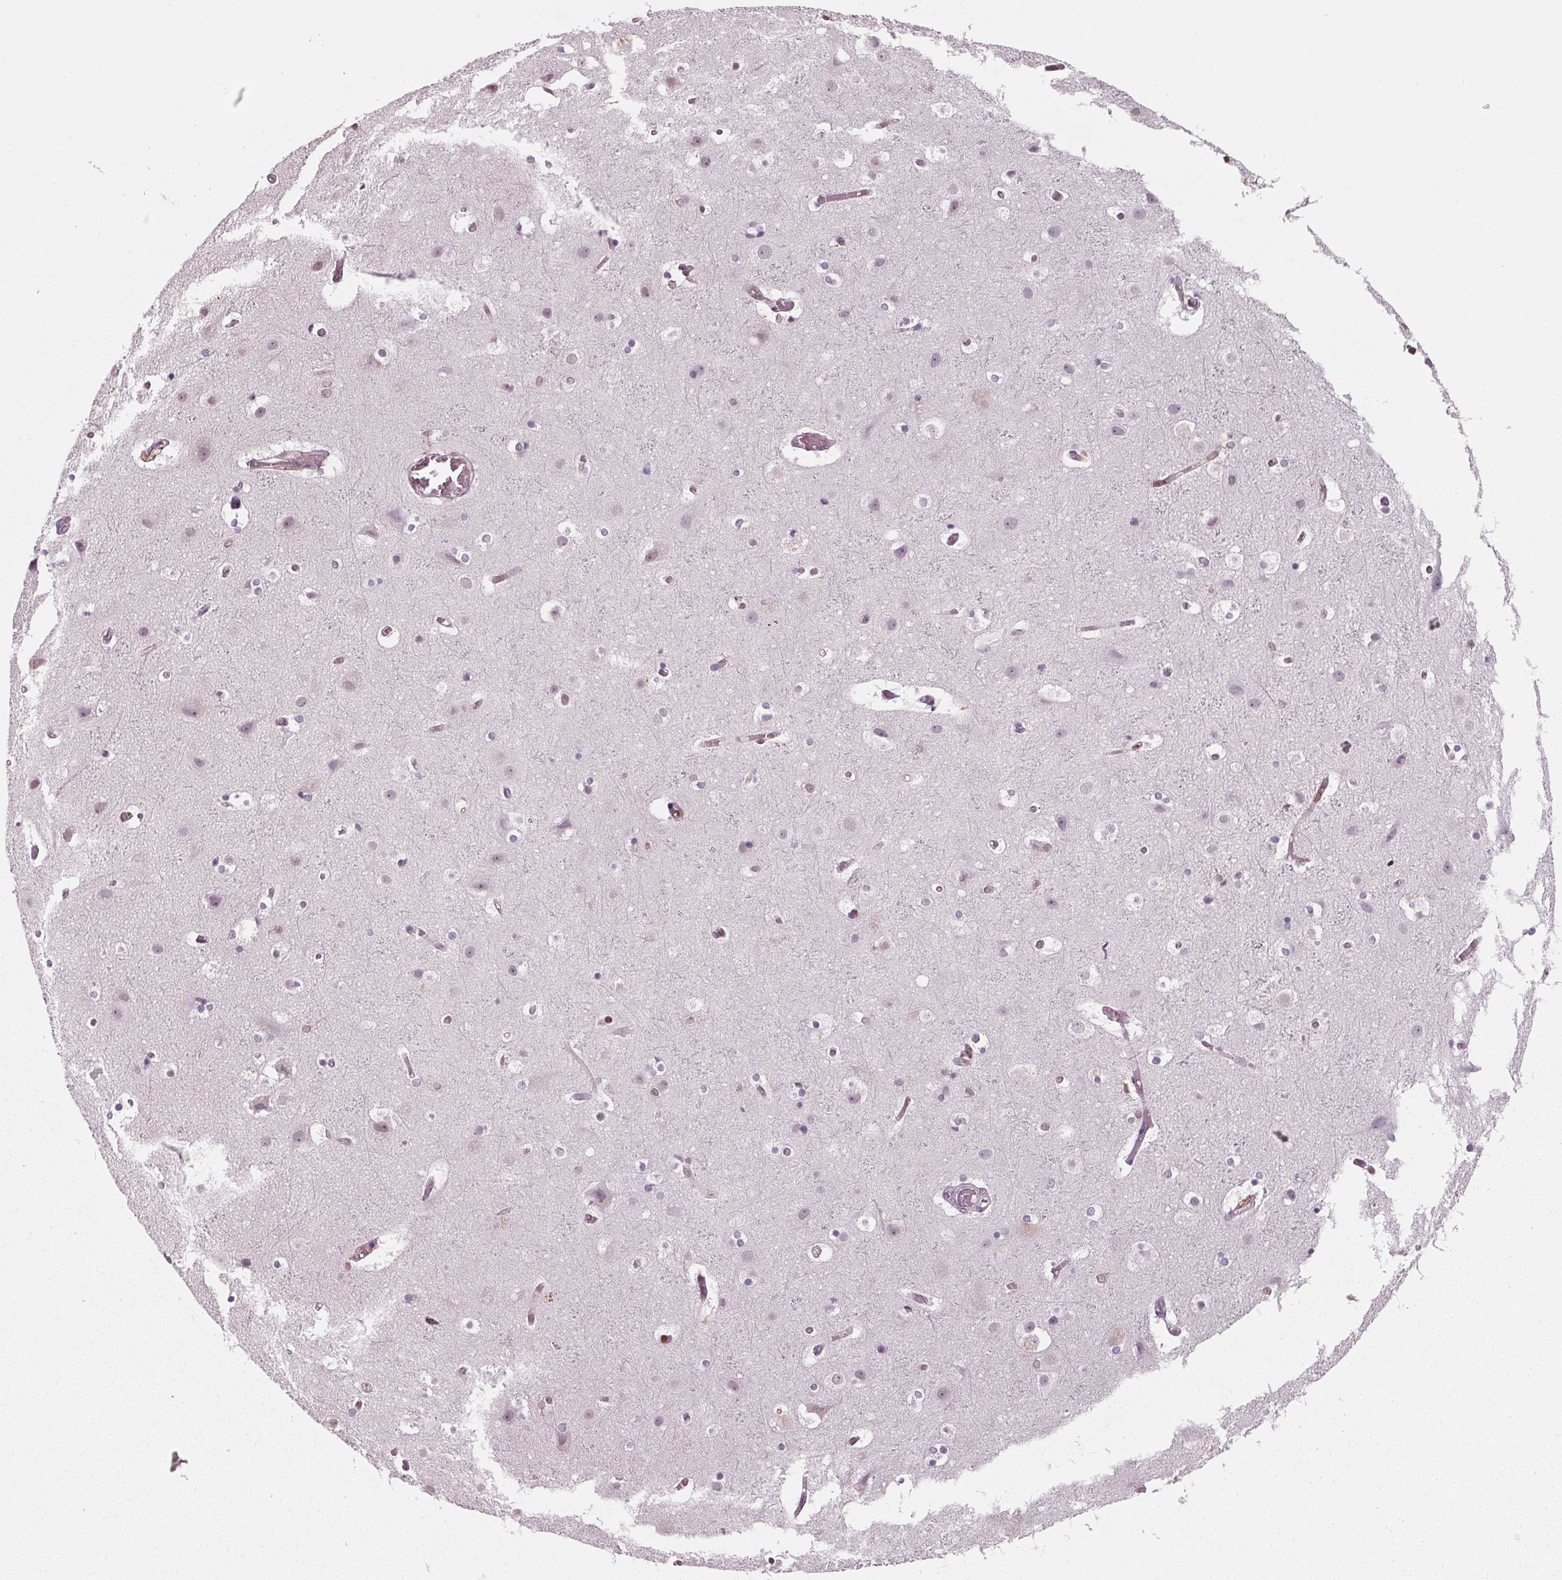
{"staining": {"intensity": "negative", "quantity": "none", "location": "none"}, "tissue": "cerebral cortex", "cell_type": "Endothelial cells", "image_type": "normal", "snomed": [{"axis": "morphology", "description": "Normal tissue, NOS"}, {"axis": "topography", "description": "Cerebral cortex"}], "caption": "Immunohistochemical staining of normal human cerebral cortex displays no significant positivity in endothelial cells.", "gene": "ARHGAP25", "patient": {"sex": "female", "age": 52}}